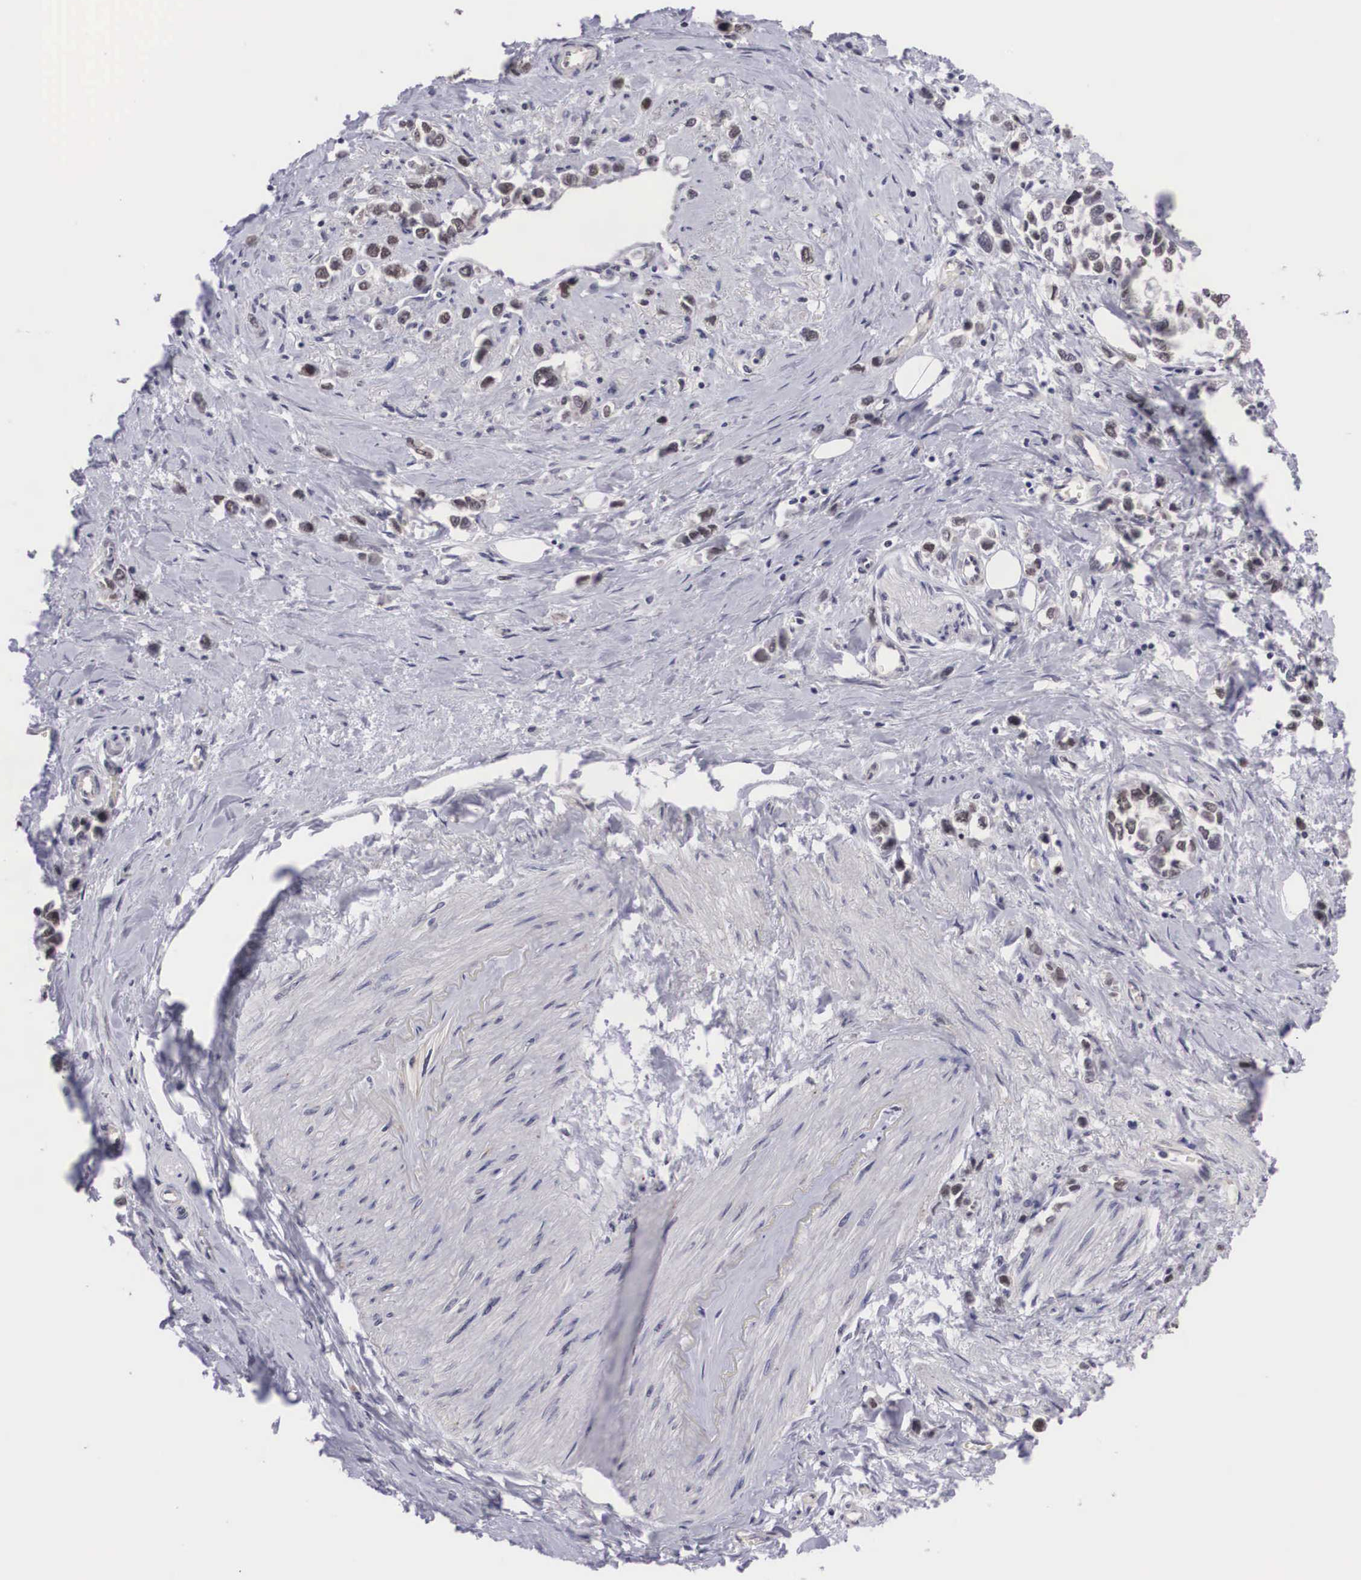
{"staining": {"intensity": "weak", "quantity": "<25%", "location": "nuclear"}, "tissue": "stomach cancer", "cell_type": "Tumor cells", "image_type": "cancer", "snomed": [{"axis": "morphology", "description": "Adenocarcinoma, NOS"}, {"axis": "topography", "description": "Stomach, upper"}], "caption": "DAB (3,3'-diaminobenzidine) immunohistochemical staining of human stomach adenocarcinoma exhibits no significant positivity in tumor cells. (DAB (3,3'-diaminobenzidine) IHC visualized using brightfield microscopy, high magnification).", "gene": "MORC2", "patient": {"sex": "male", "age": 76}}